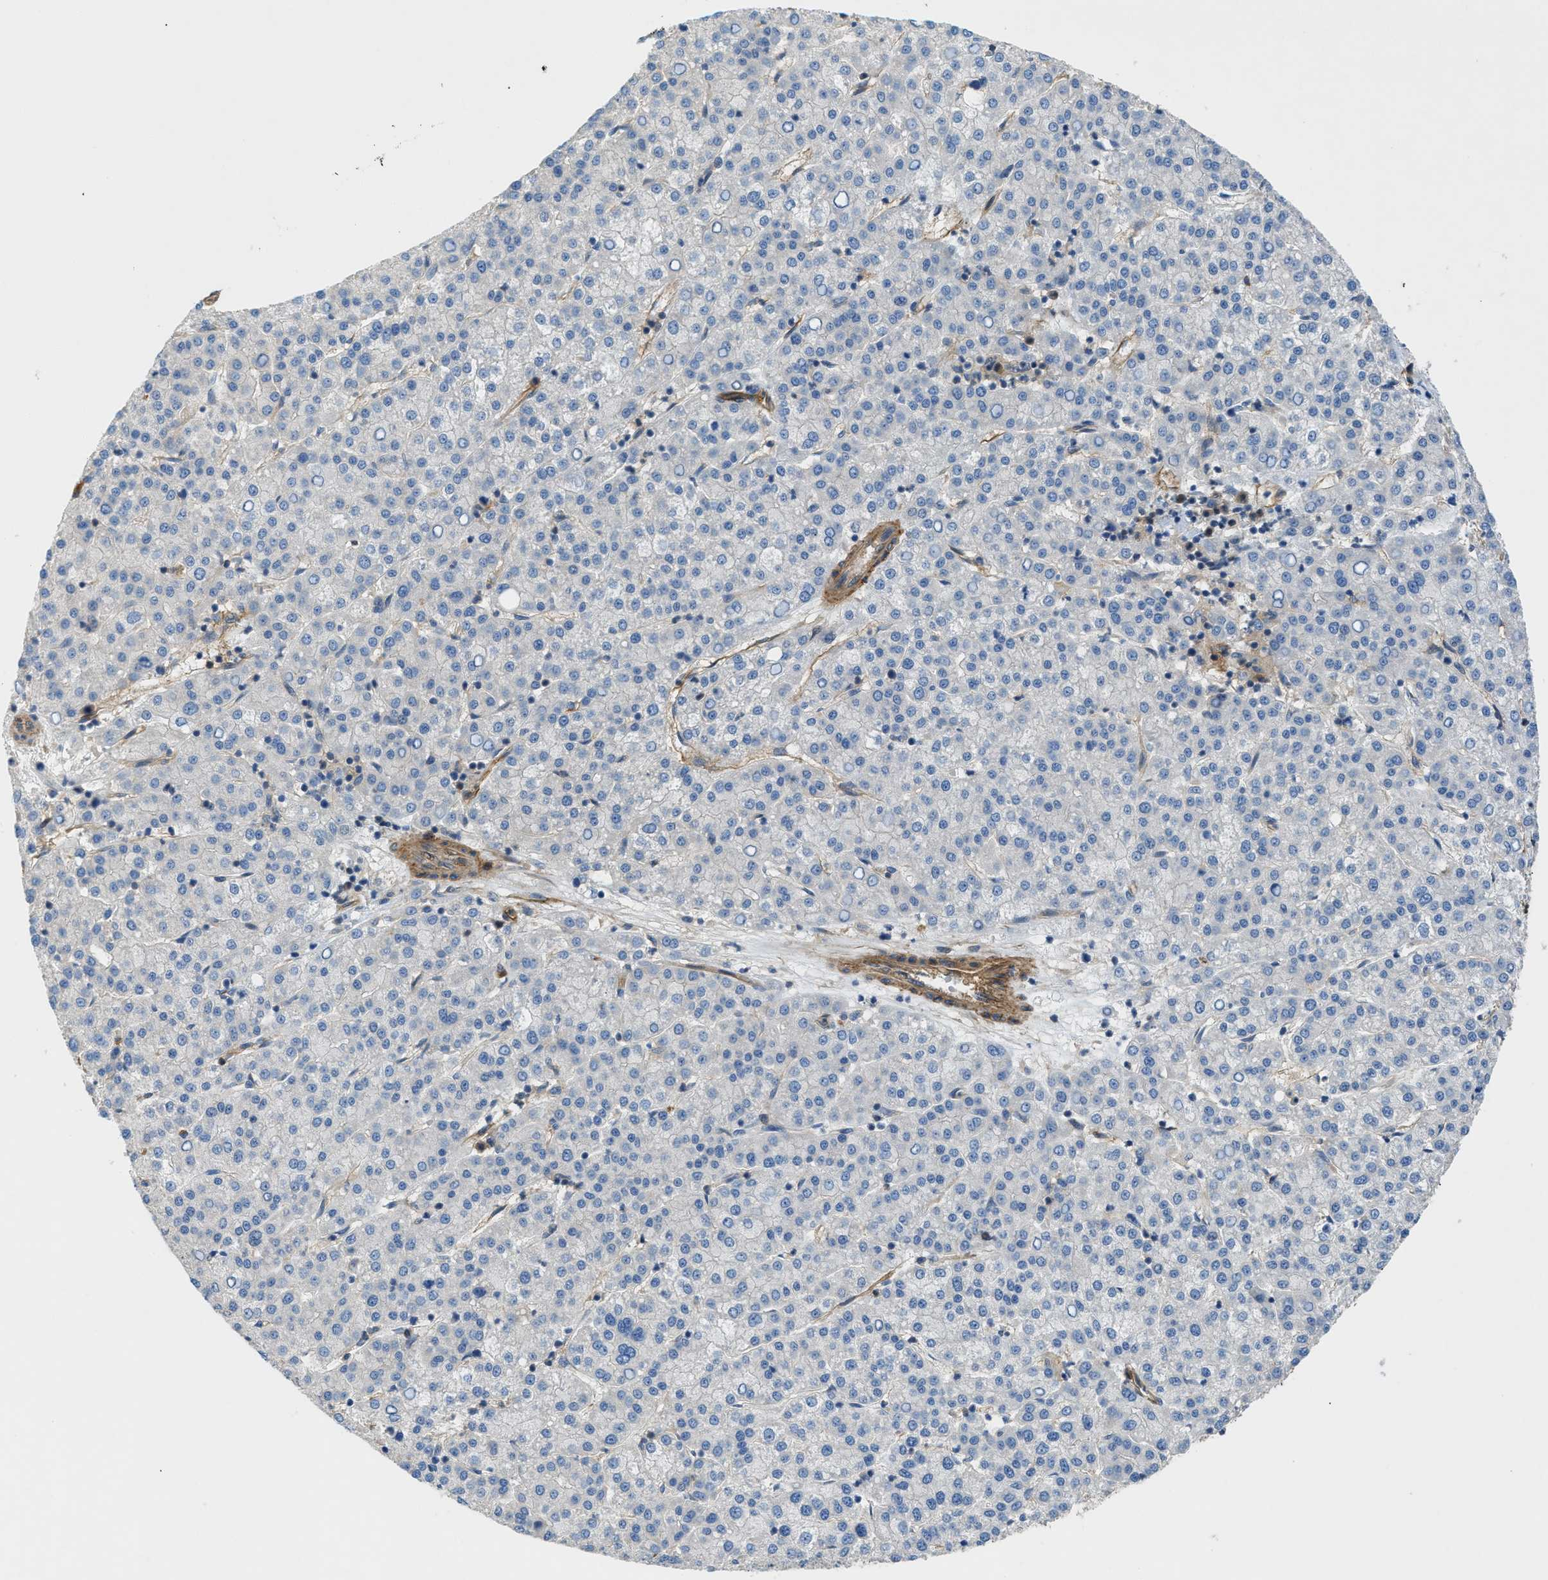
{"staining": {"intensity": "negative", "quantity": "none", "location": "none"}, "tissue": "liver cancer", "cell_type": "Tumor cells", "image_type": "cancer", "snomed": [{"axis": "morphology", "description": "Carcinoma, Hepatocellular, NOS"}, {"axis": "topography", "description": "Liver"}], "caption": "Immunohistochemistry (IHC) image of liver hepatocellular carcinoma stained for a protein (brown), which displays no expression in tumor cells.", "gene": "TRAK2", "patient": {"sex": "female", "age": 58}}